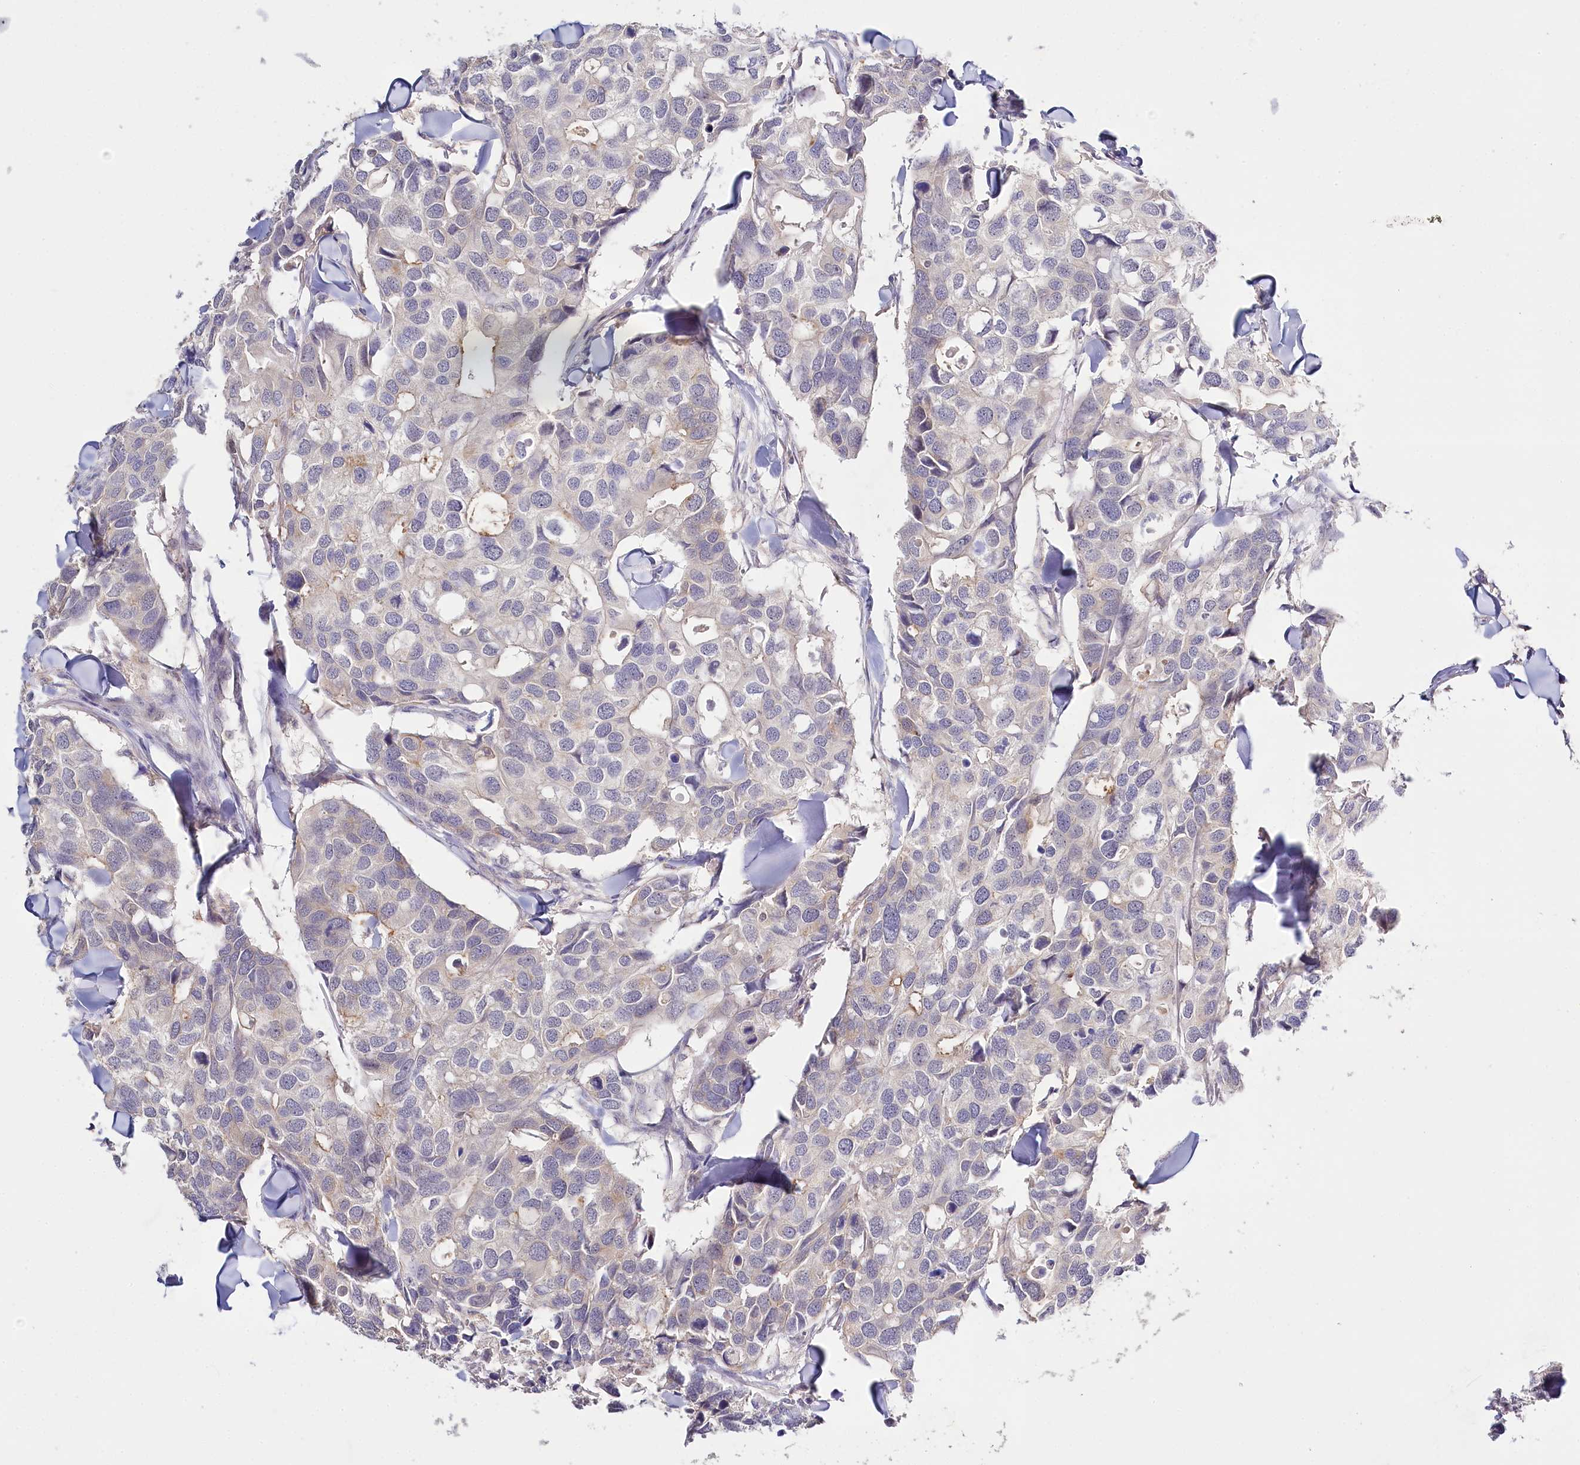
{"staining": {"intensity": "negative", "quantity": "none", "location": "none"}, "tissue": "breast cancer", "cell_type": "Tumor cells", "image_type": "cancer", "snomed": [{"axis": "morphology", "description": "Duct carcinoma"}, {"axis": "topography", "description": "Breast"}], "caption": "High magnification brightfield microscopy of invasive ductal carcinoma (breast) stained with DAB (brown) and counterstained with hematoxylin (blue): tumor cells show no significant staining. The staining was performed using DAB to visualize the protein expression in brown, while the nuclei were stained in blue with hematoxylin (Magnification: 20x).", "gene": "DAPK1", "patient": {"sex": "female", "age": 83}}